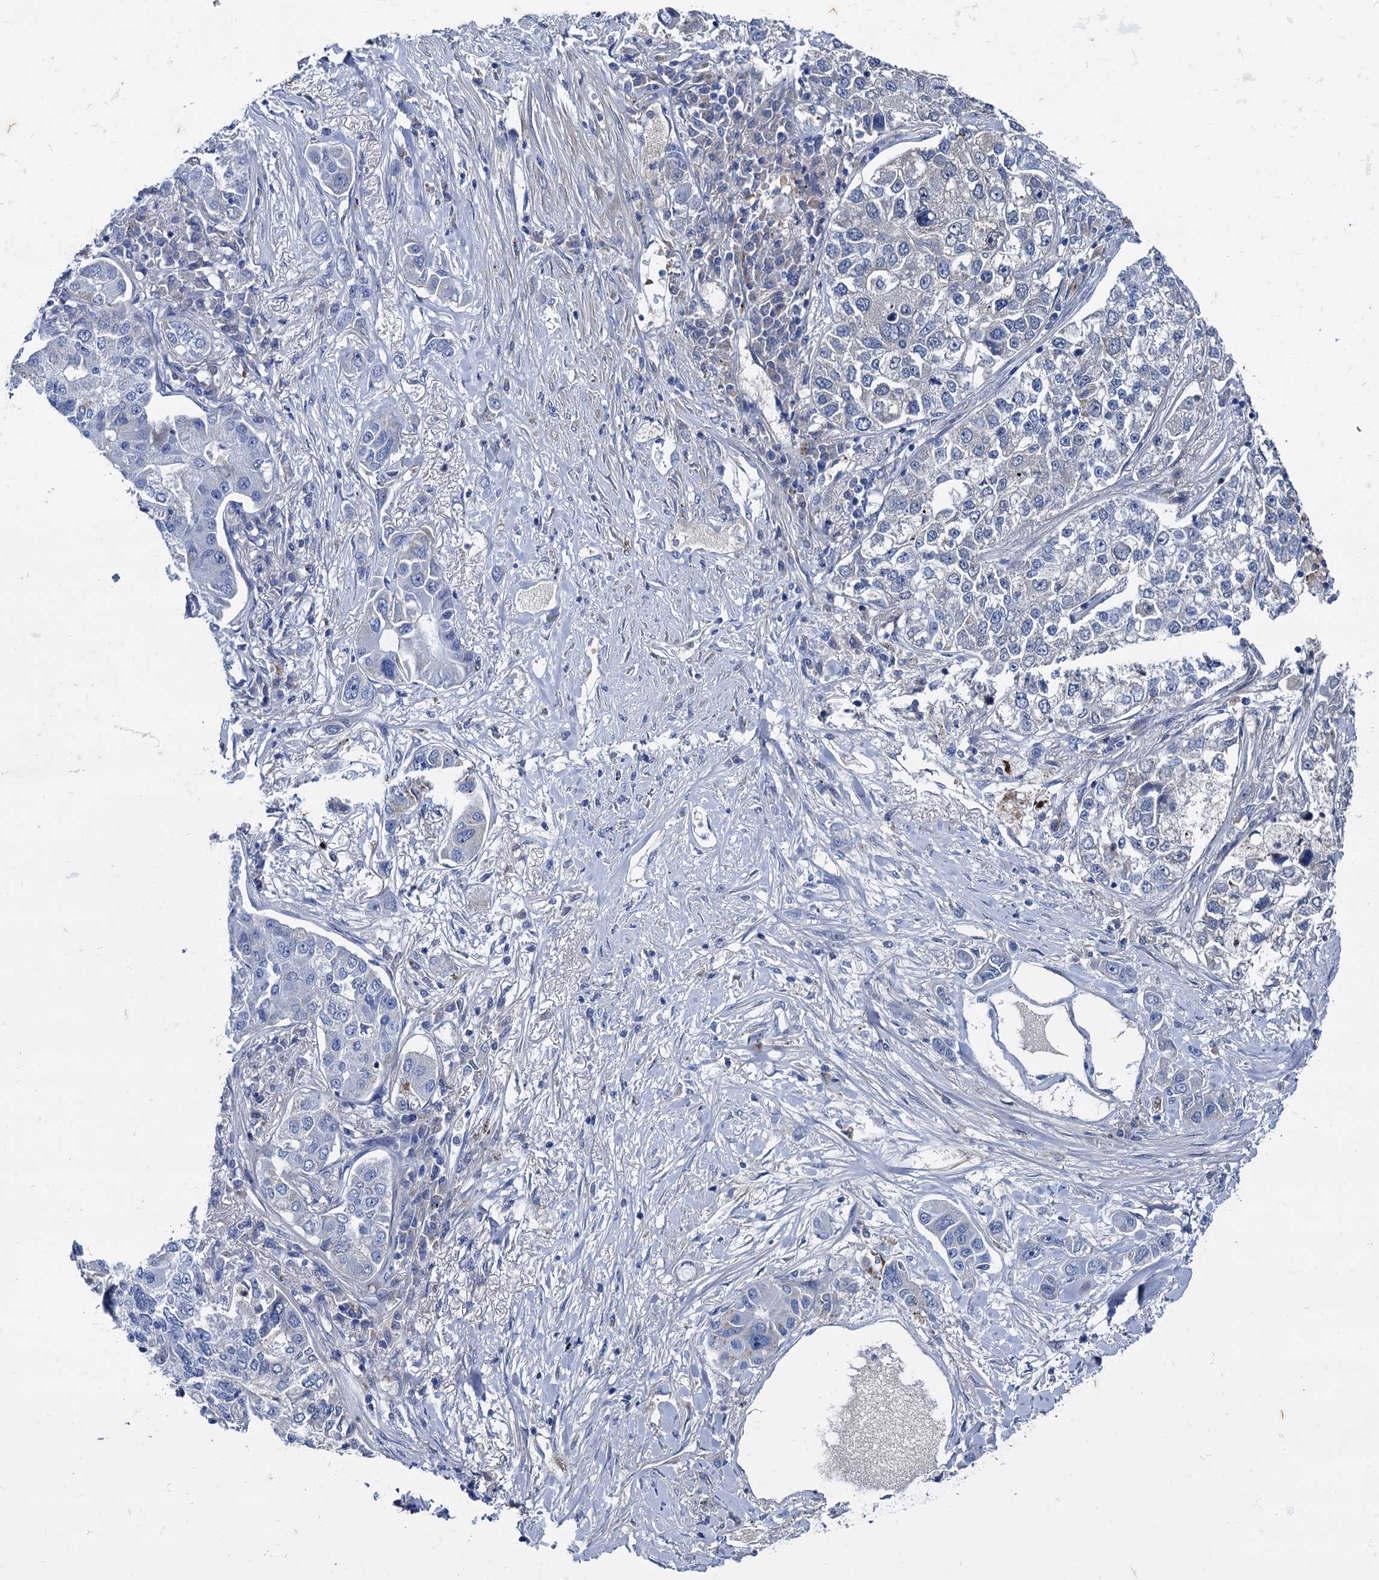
{"staining": {"intensity": "negative", "quantity": "none", "location": "none"}, "tissue": "lung cancer", "cell_type": "Tumor cells", "image_type": "cancer", "snomed": [{"axis": "morphology", "description": "Adenocarcinoma, NOS"}, {"axis": "topography", "description": "Lung"}], "caption": "Adenocarcinoma (lung) stained for a protein using immunohistochemistry (IHC) demonstrates no staining tumor cells.", "gene": "TMEM72", "patient": {"sex": "male", "age": 49}}